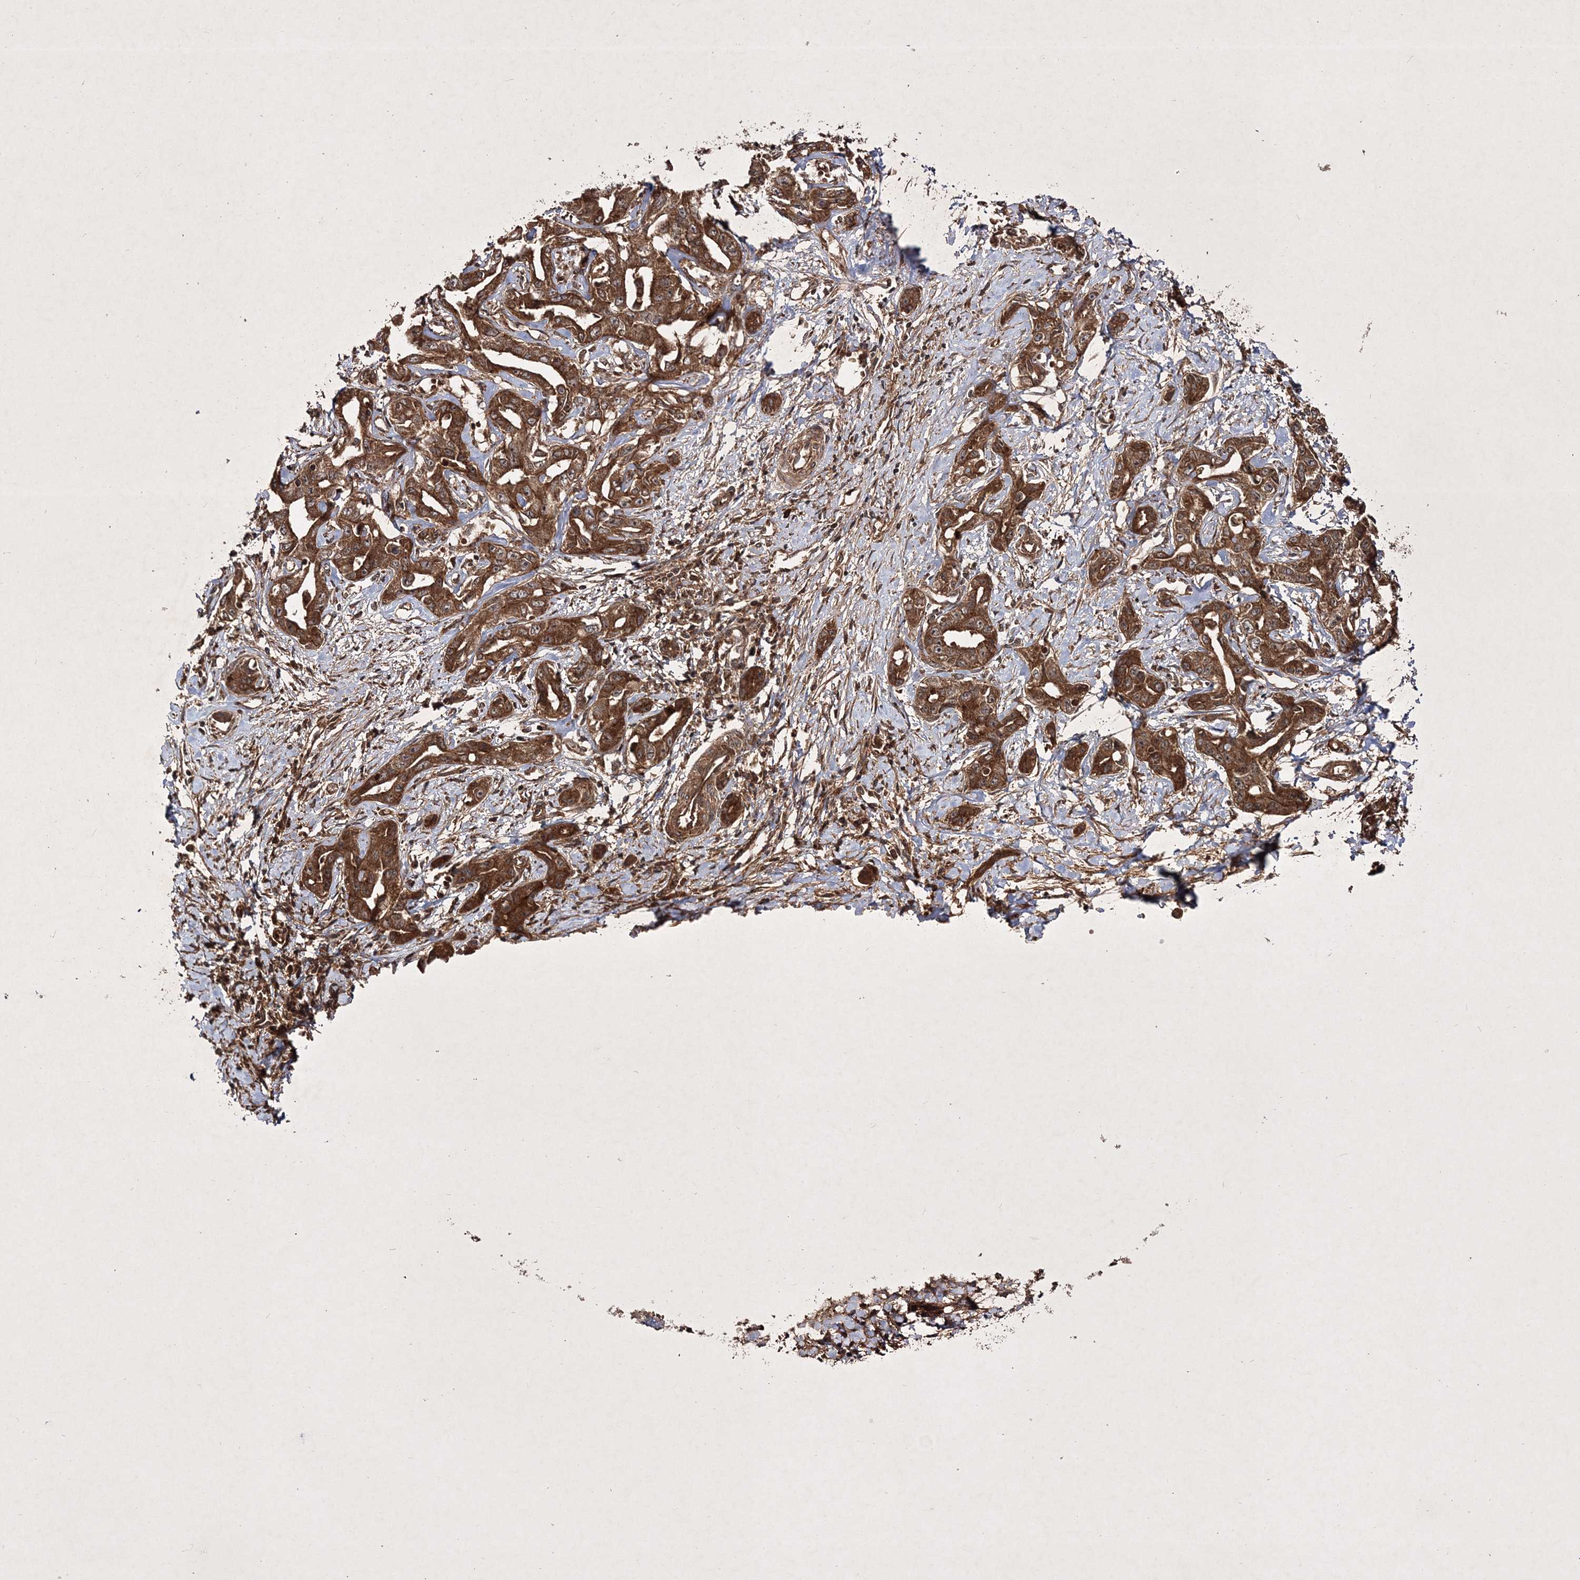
{"staining": {"intensity": "strong", "quantity": ">75%", "location": "cytoplasmic/membranous"}, "tissue": "liver cancer", "cell_type": "Tumor cells", "image_type": "cancer", "snomed": [{"axis": "morphology", "description": "Cholangiocarcinoma"}, {"axis": "topography", "description": "Liver"}], "caption": "Tumor cells show high levels of strong cytoplasmic/membranous positivity in about >75% of cells in human liver cancer. (brown staining indicates protein expression, while blue staining denotes nuclei).", "gene": "DNAJC13", "patient": {"sex": "male", "age": 59}}